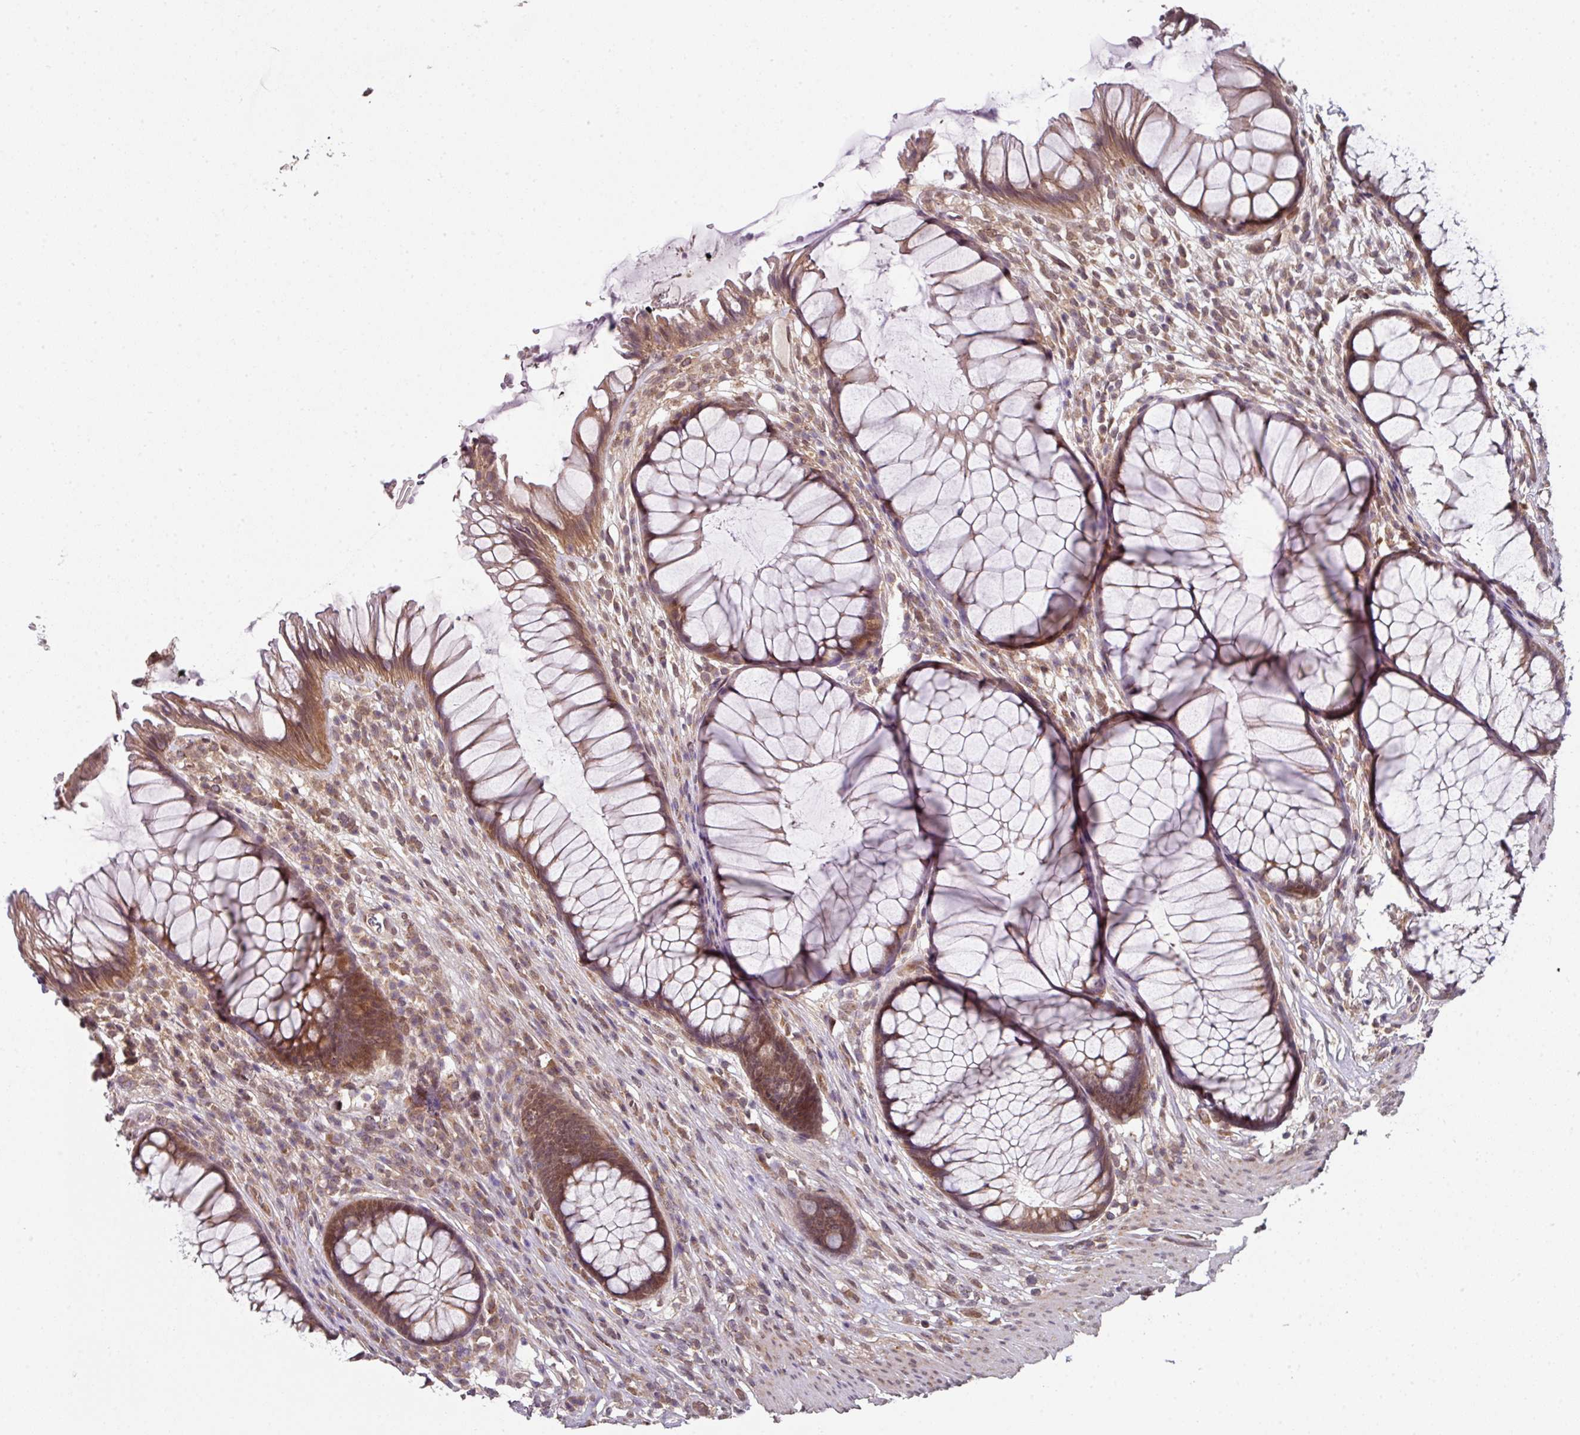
{"staining": {"intensity": "moderate", "quantity": ">75%", "location": "cytoplasmic/membranous"}, "tissue": "rectum", "cell_type": "Glandular cells", "image_type": "normal", "snomed": [{"axis": "morphology", "description": "Normal tissue, NOS"}, {"axis": "topography", "description": "Smooth muscle"}, {"axis": "topography", "description": "Rectum"}], "caption": "Glandular cells display medium levels of moderate cytoplasmic/membranous positivity in approximately >75% of cells in benign human rectum.", "gene": "CAMLG", "patient": {"sex": "male", "age": 53}}